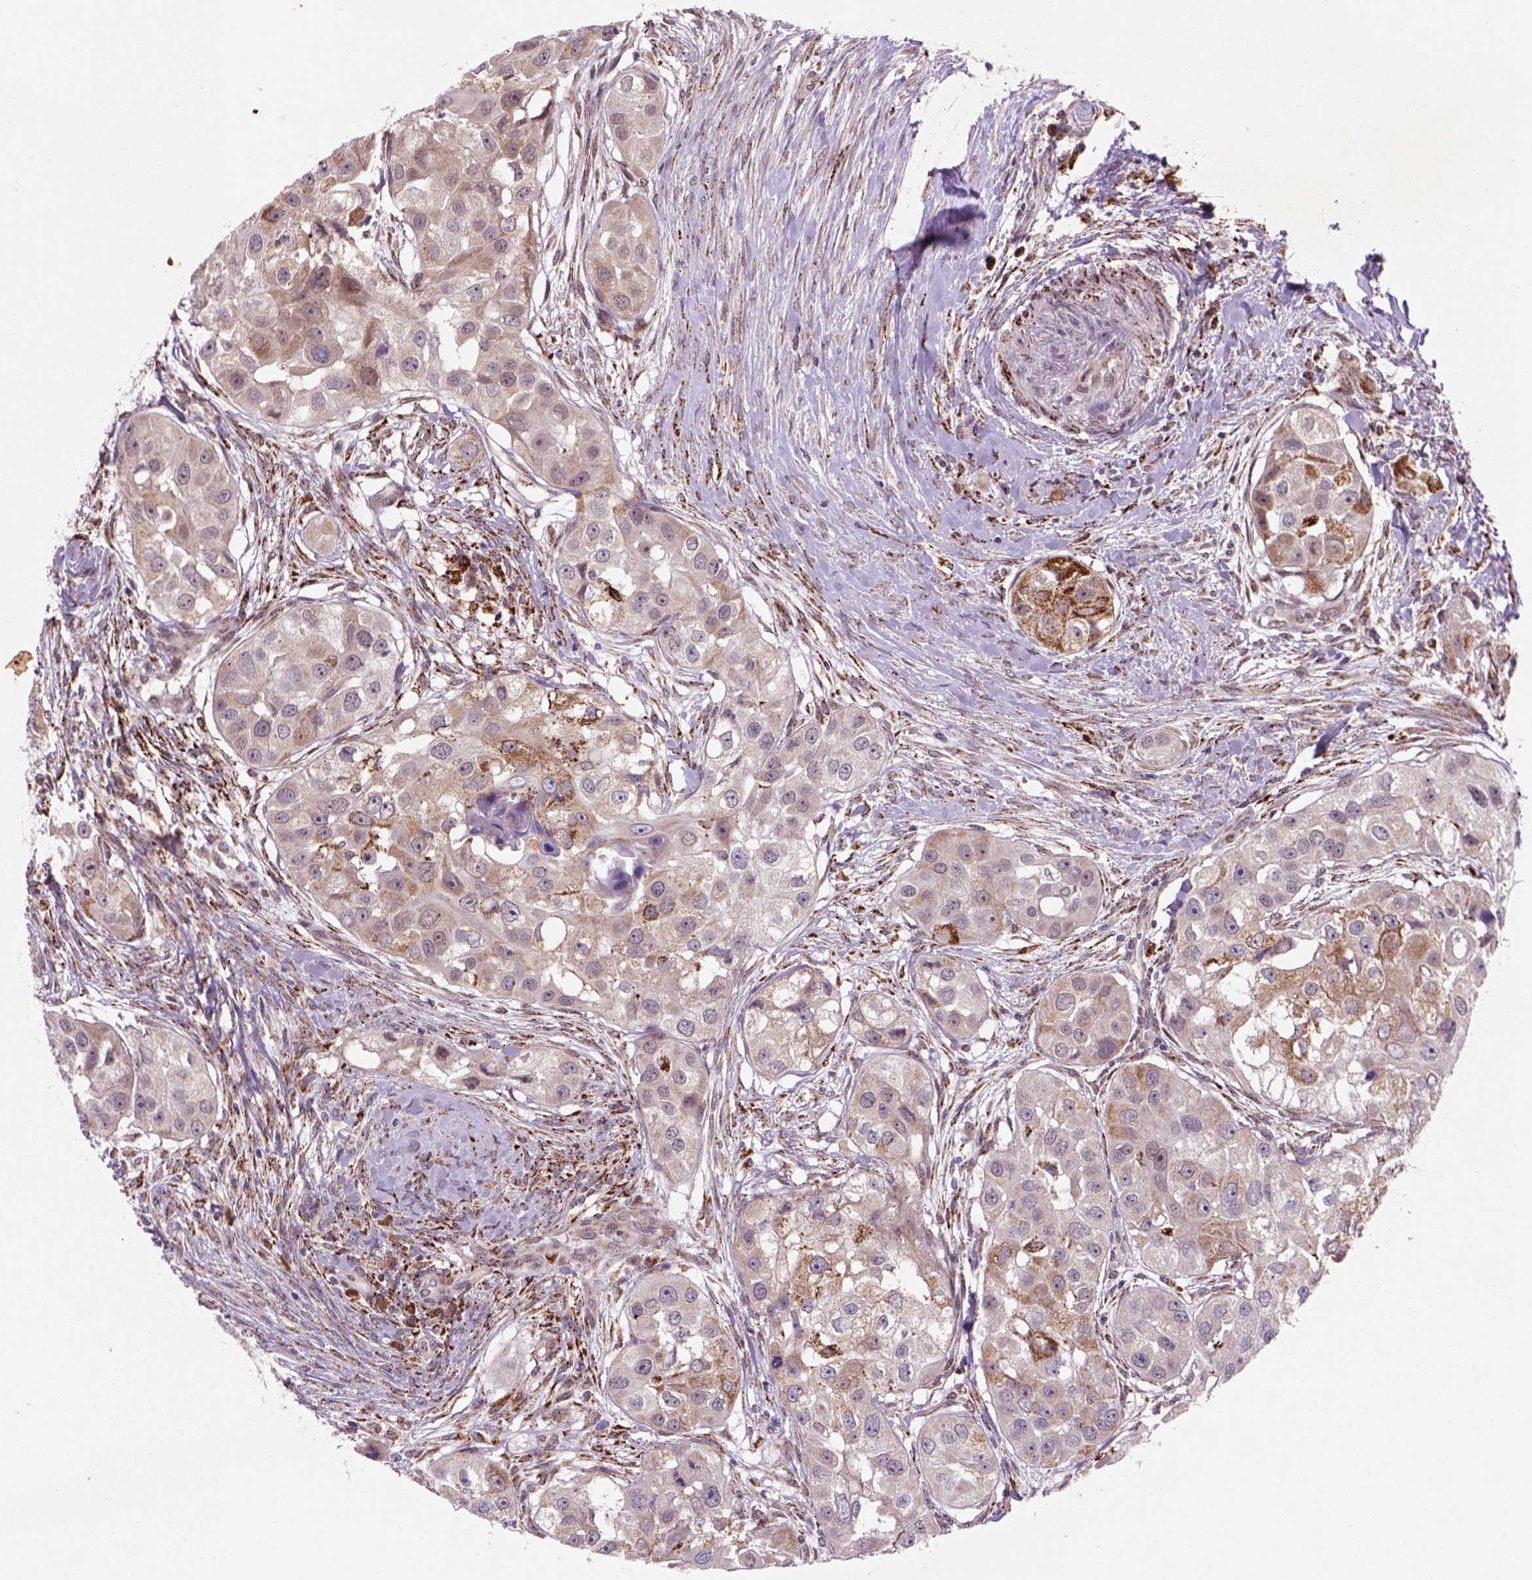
{"staining": {"intensity": "moderate", "quantity": "<25%", "location": "cytoplasmic/membranous"}, "tissue": "head and neck cancer", "cell_type": "Tumor cells", "image_type": "cancer", "snomed": [{"axis": "morphology", "description": "Squamous cell carcinoma, NOS"}, {"axis": "topography", "description": "Head-Neck"}], "caption": "DAB (3,3'-diaminobenzidine) immunohistochemical staining of head and neck squamous cell carcinoma exhibits moderate cytoplasmic/membranous protein positivity in about <25% of tumor cells.", "gene": "FZD7", "patient": {"sex": "male", "age": 51}}